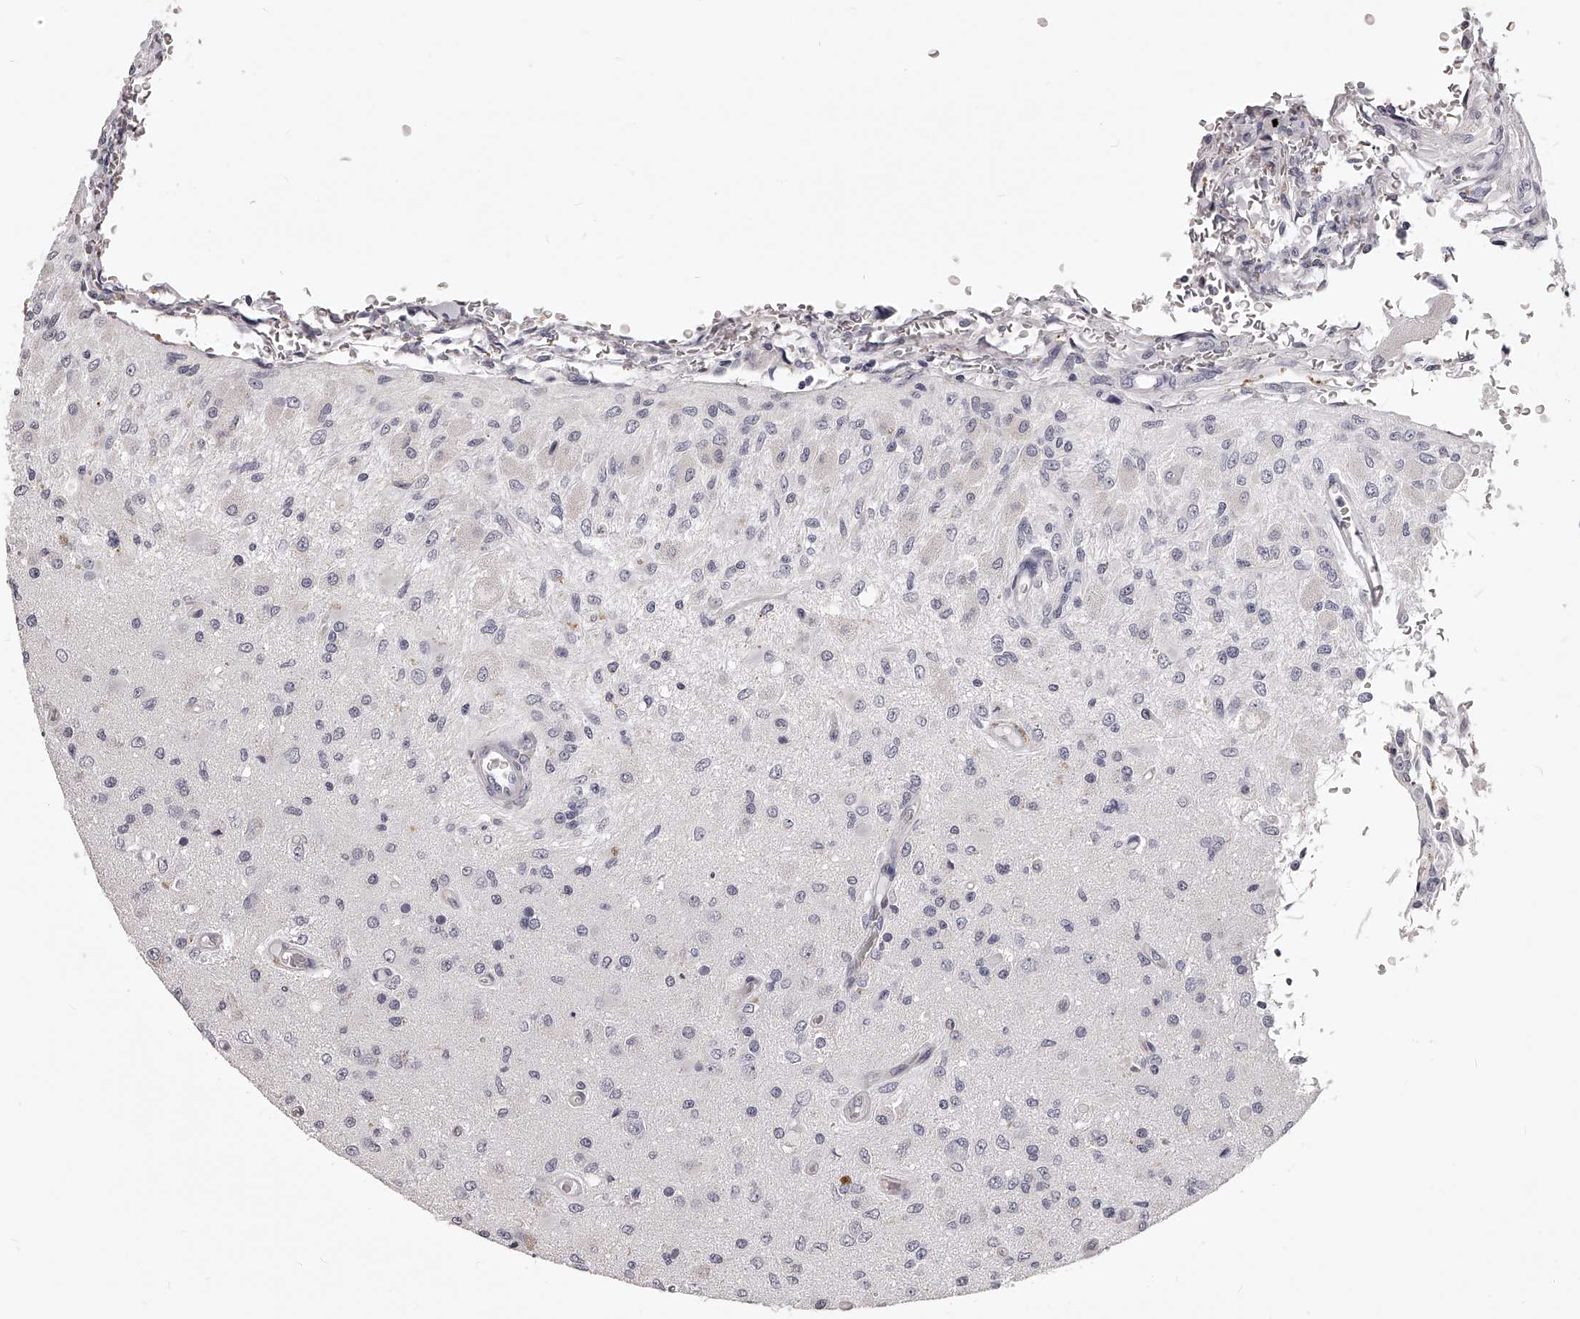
{"staining": {"intensity": "negative", "quantity": "none", "location": "none"}, "tissue": "glioma", "cell_type": "Tumor cells", "image_type": "cancer", "snomed": [{"axis": "morphology", "description": "Normal tissue, NOS"}, {"axis": "morphology", "description": "Glioma, malignant, High grade"}, {"axis": "topography", "description": "Cerebral cortex"}], "caption": "Immunohistochemistry (IHC) image of human malignant high-grade glioma stained for a protein (brown), which demonstrates no positivity in tumor cells.", "gene": "DMRT1", "patient": {"sex": "male", "age": 77}}